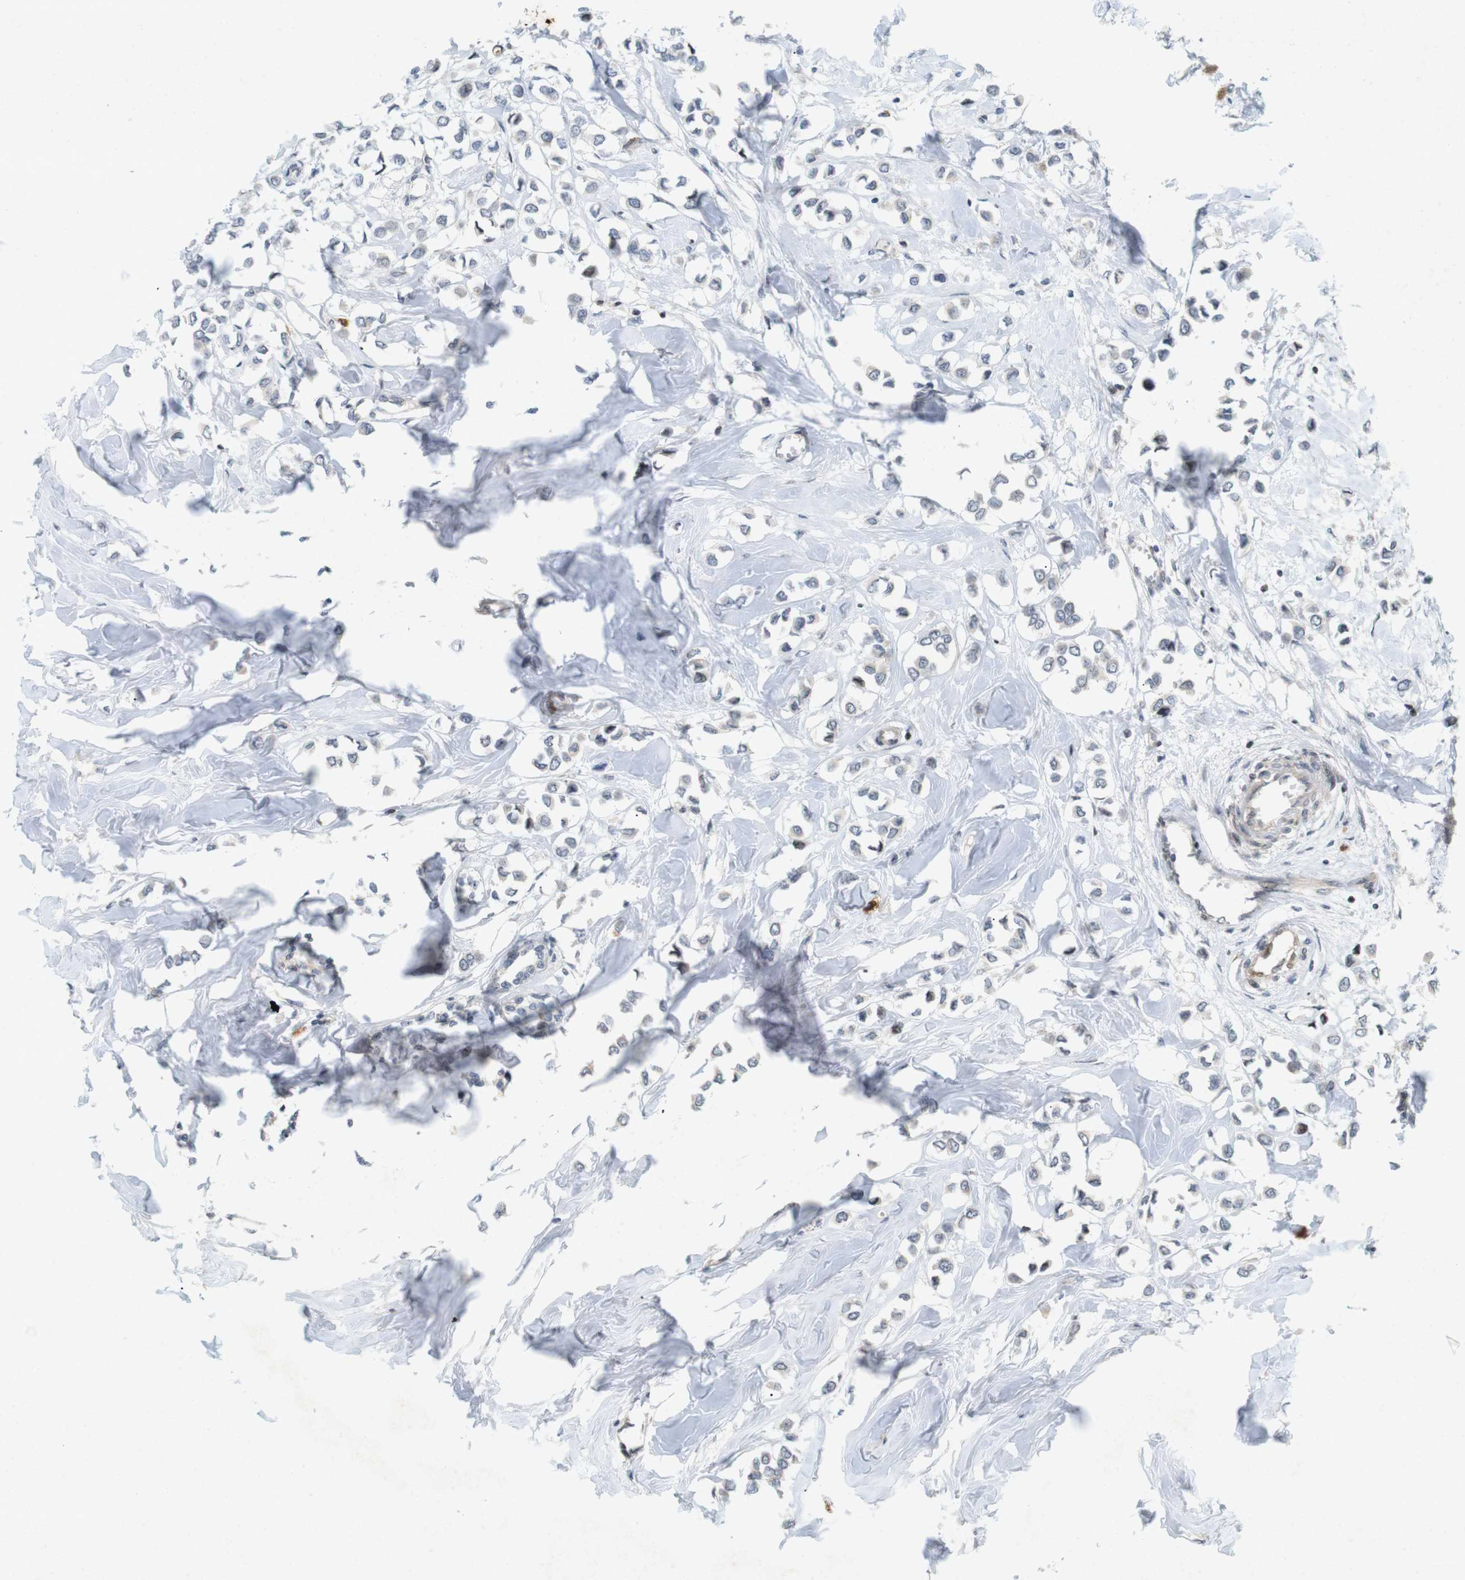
{"staining": {"intensity": "negative", "quantity": "none", "location": "none"}, "tissue": "breast cancer", "cell_type": "Tumor cells", "image_type": "cancer", "snomed": [{"axis": "morphology", "description": "Lobular carcinoma"}, {"axis": "topography", "description": "Breast"}], "caption": "IHC histopathology image of human lobular carcinoma (breast) stained for a protein (brown), which shows no expression in tumor cells. (Stains: DAB IHC with hematoxylin counter stain, Microscopy: brightfield microscopy at high magnification).", "gene": "PPP1R14A", "patient": {"sex": "female", "age": 51}}